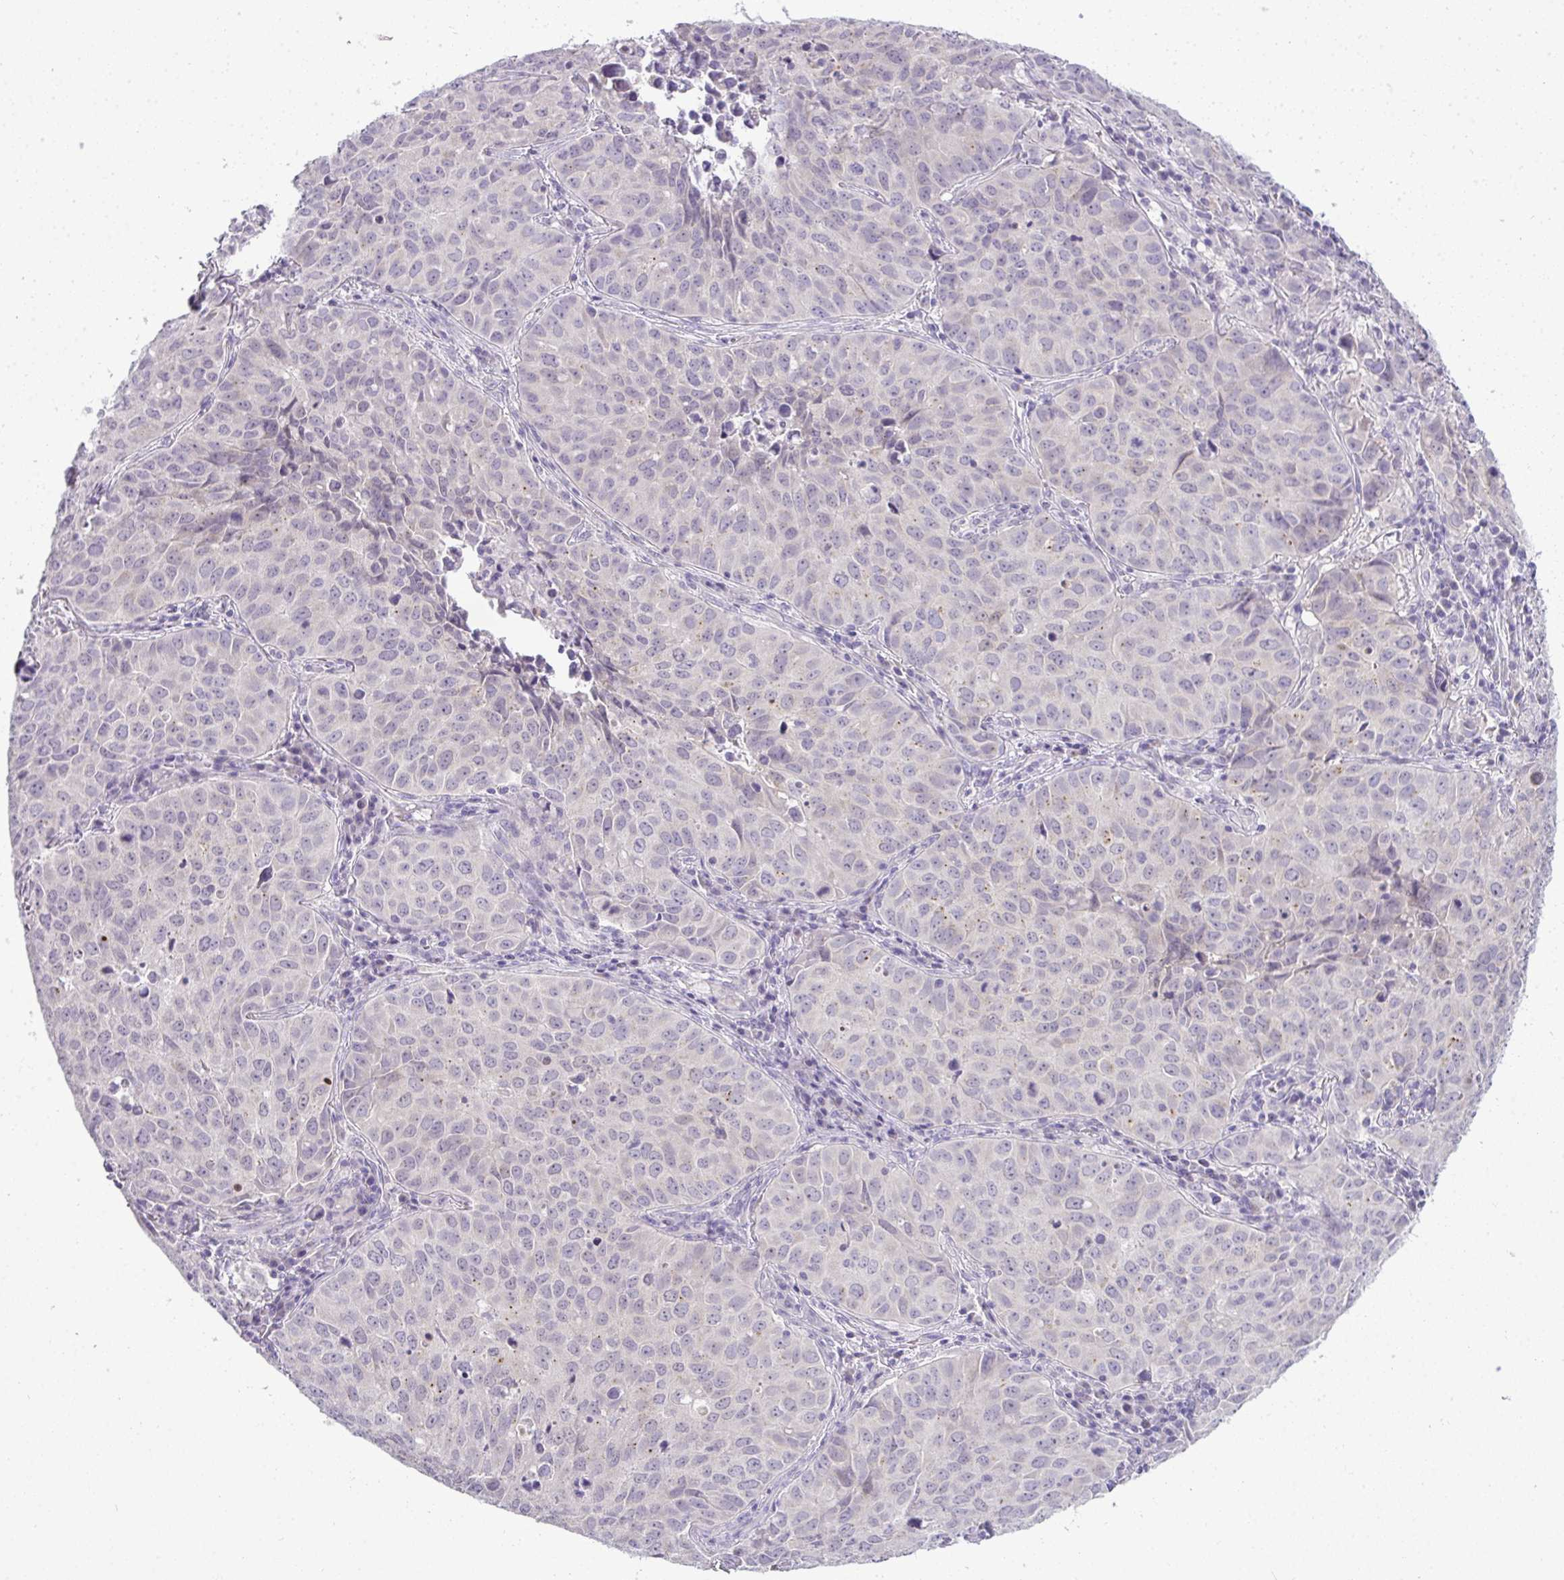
{"staining": {"intensity": "negative", "quantity": "none", "location": "none"}, "tissue": "lung cancer", "cell_type": "Tumor cells", "image_type": "cancer", "snomed": [{"axis": "morphology", "description": "Adenocarcinoma, NOS"}, {"axis": "topography", "description": "Lung"}], "caption": "A photomicrograph of lung cancer stained for a protein reveals no brown staining in tumor cells.", "gene": "CMPK1", "patient": {"sex": "female", "age": 50}}